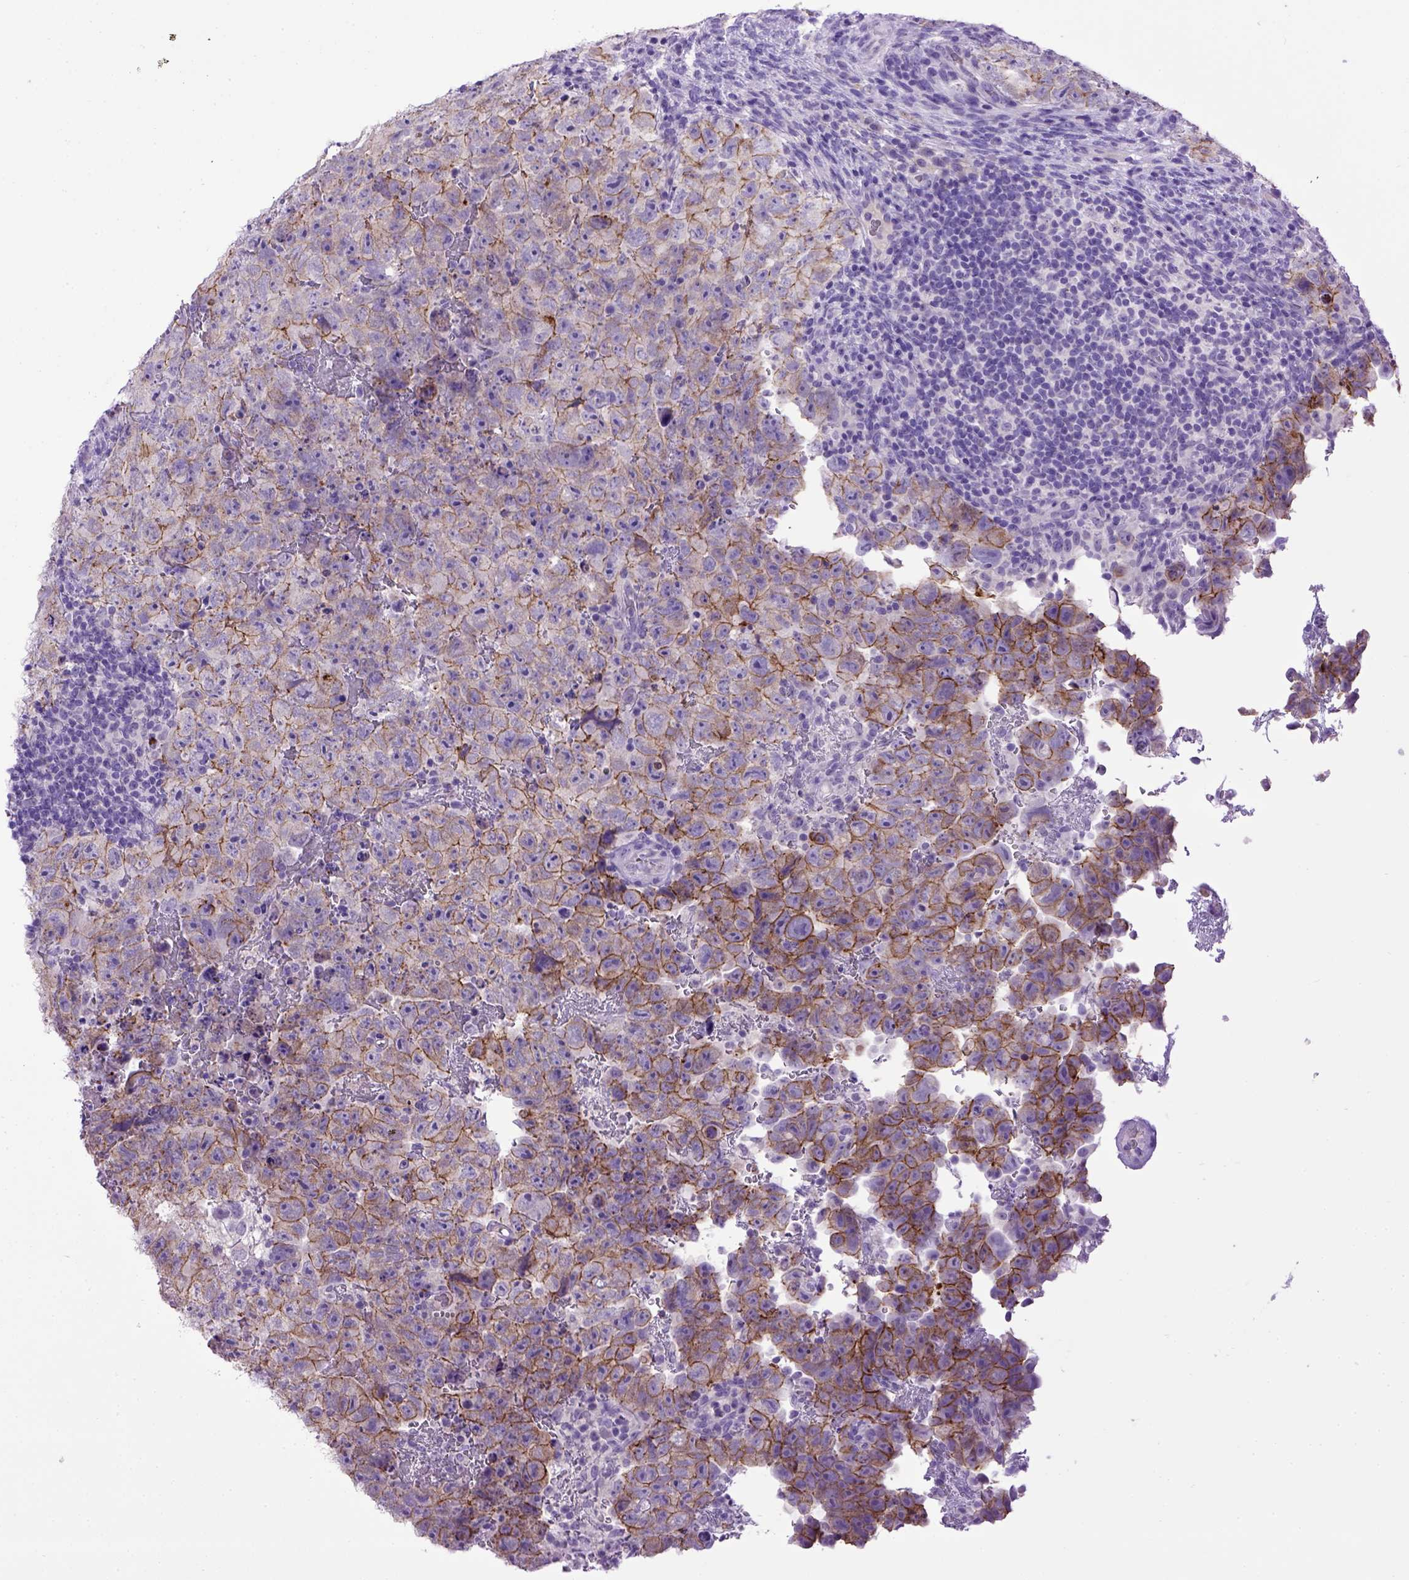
{"staining": {"intensity": "moderate", "quantity": "25%-75%", "location": "cytoplasmic/membranous"}, "tissue": "testis cancer", "cell_type": "Tumor cells", "image_type": "cancer", "snomed": [{"axis": "morphology", "description": "Carcinoma, Embryonal, NOS"}, {"axis": "topography", "description": "Testis"}], "caption": "Immunohistochemistry (IHC) of human testis cancer (embryonal carcinoma) shows medium levels of moderate cytoplasmic/membranous positivity in approximately 25%-75% of tumor cells. The staining is performed using DAB (3,3'-diaminobenzidine) brown chromogen to label protein expression. The nuclei are counter-stained blue using hematoxylin.", "gene": "CDH1", "patient": {"sex": "male", "age": 24}}